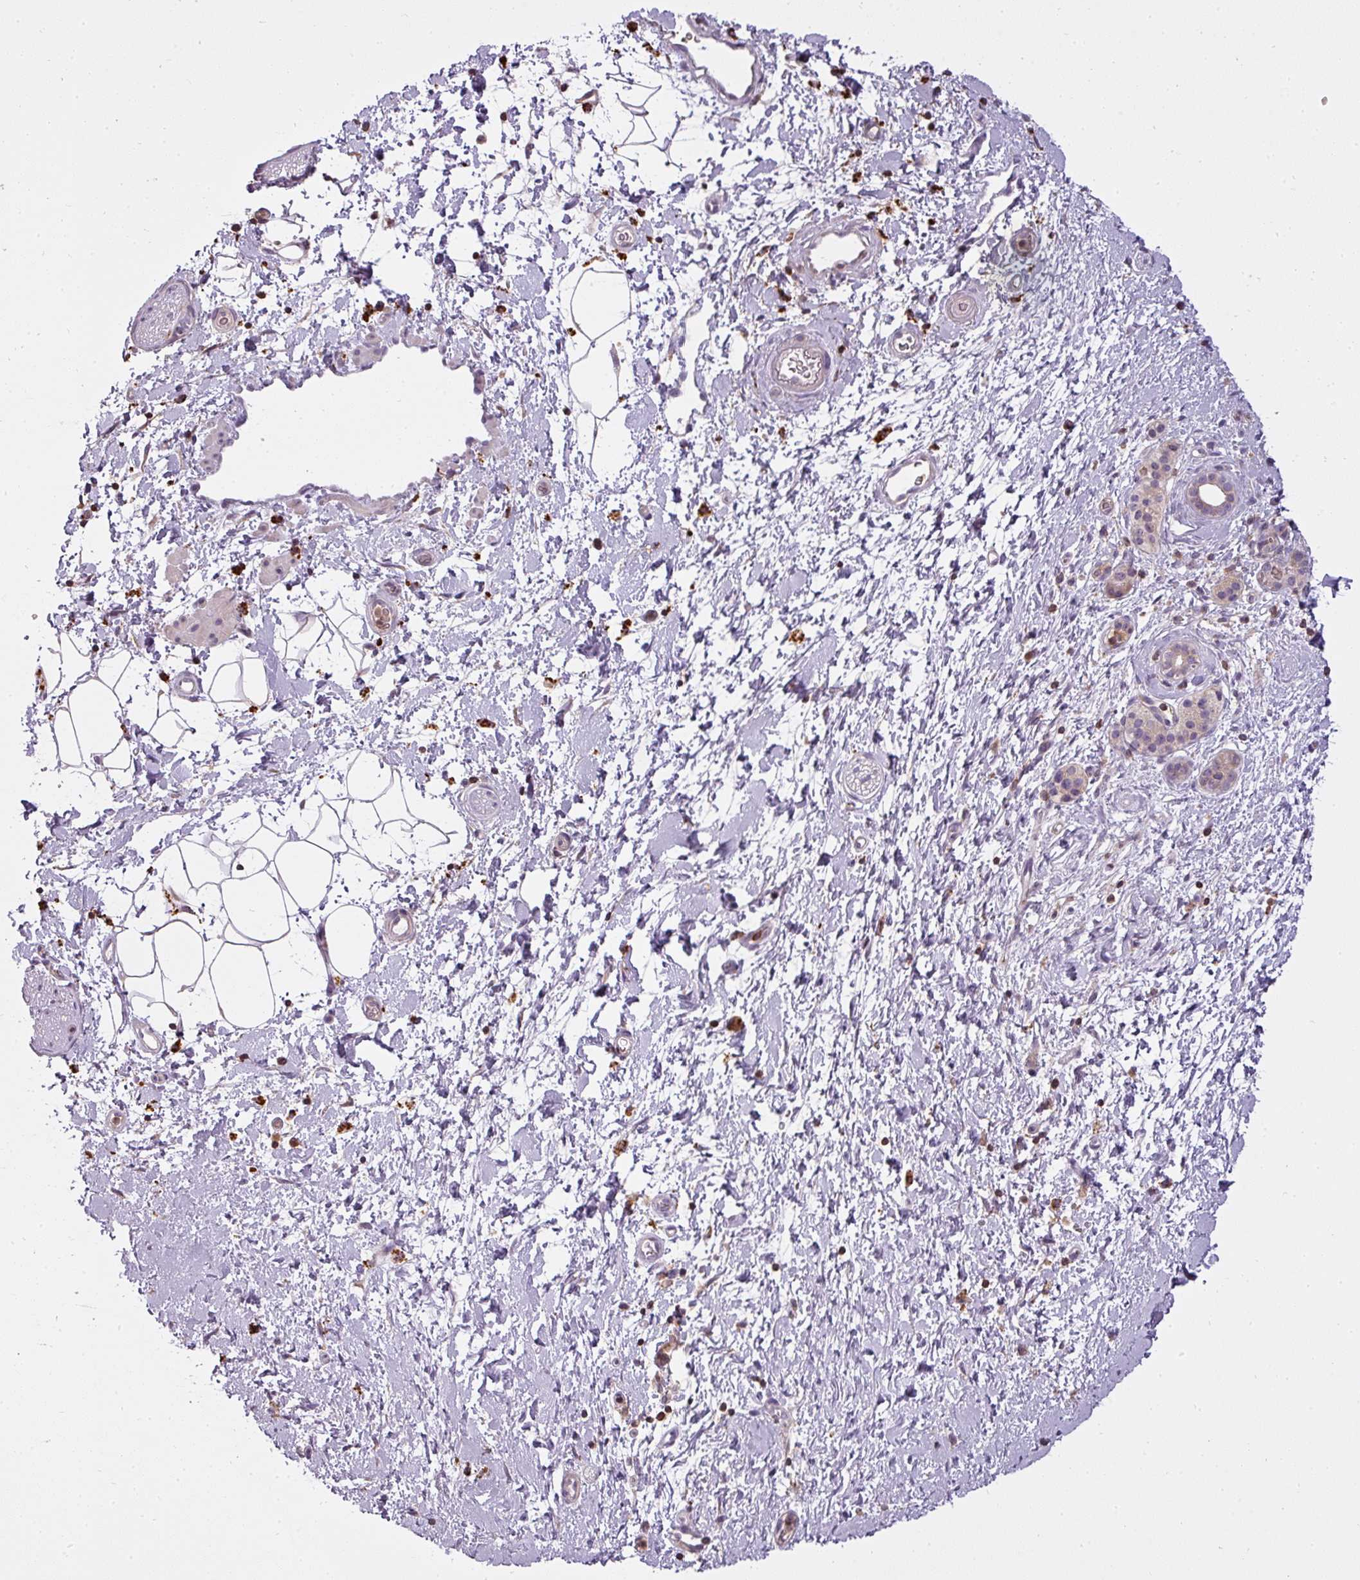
{"staining": {"intensity": "negative", "quantity": "none", "location": "none"}, "tissue": "adipose tissue", "cell_type": "Adipocytes", "image_type": "normal", "snomed": [{"axis": "morphology", "description": "Normal tissue, NOS"}, {"axis": "morphology", "description": "Adenocarcinoma, NOS"}, {"axis": "topography", "description": "Pancreas"}, {"axis": "topography", "description": "Peripheral nerve tissue"}], "caption": "Immunohistochemistry (IHC) micrograph of unremarkable adipose tissue: adipose tissue stained with DAB (3,3'-diaminobenzidine) exhibits no significant protein expression in adipocytes.", "gene": "STK4", "patient": {"sex": "female", "age": 77}}